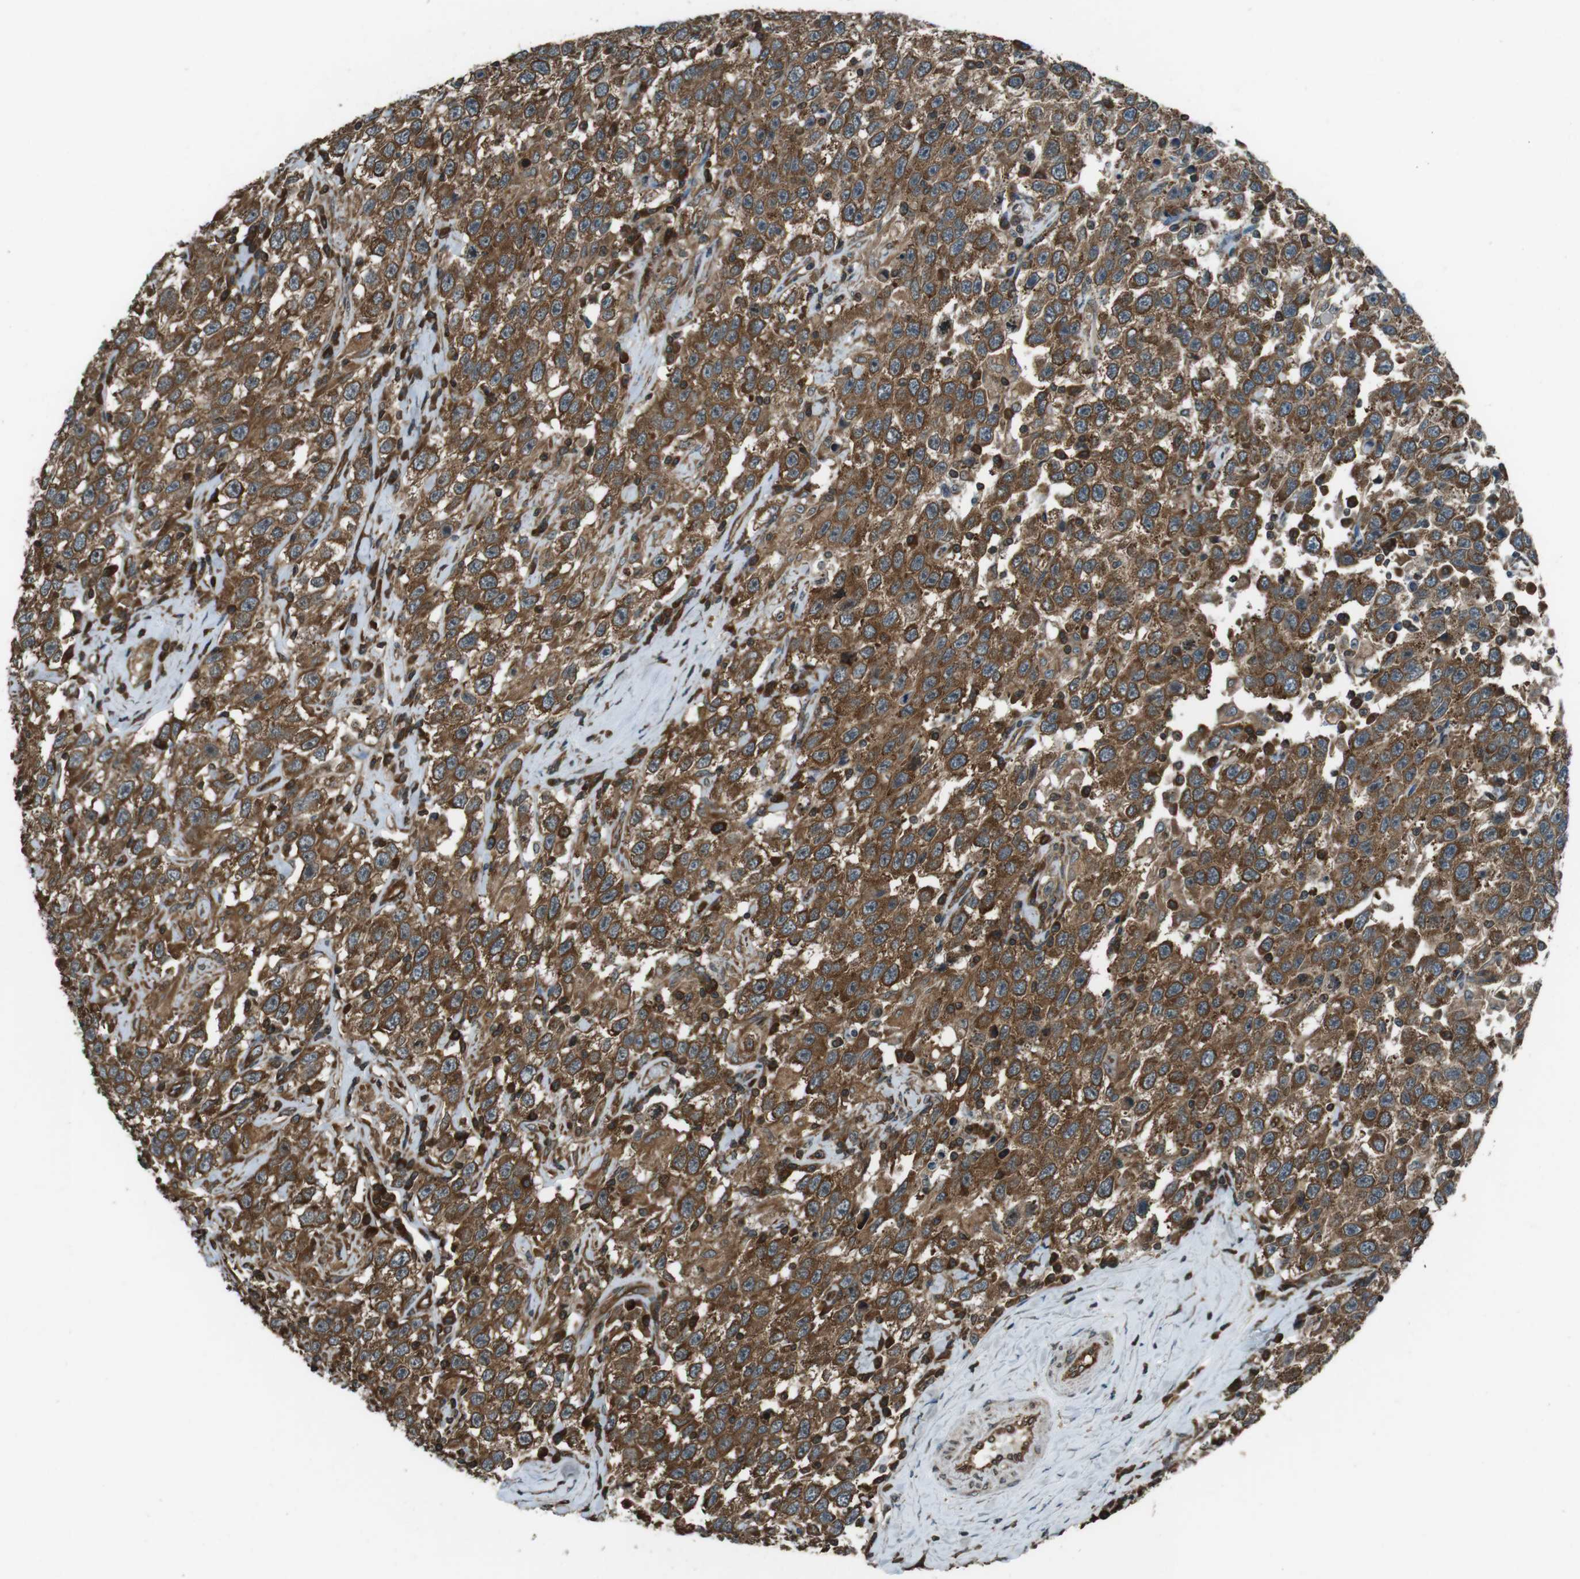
{"staining": {"intensity": "moderate", "quantity": ">75%", "location": "cytoplasmic/membranous"}, "tissue": "testis cancer", "cell_type": "Tumor cells", "image_type": "cancer", "snomed": [{"axis": "morphology", "description": "Seminoma, NOS"}, {"axis": "topography", "description": "Testis"}], "caption": "An IHC histopathology image of tumor tissue is shown. Protein staining in brown highlights moderate cytoplasmic/membranous positivity in testis cancer (seminoma) within tumor cells. Ihc stains the protein in brown and the nuclei are stained blue.", "gene": "PA2G4", "patient": {"sex": "male", "age": 41}}